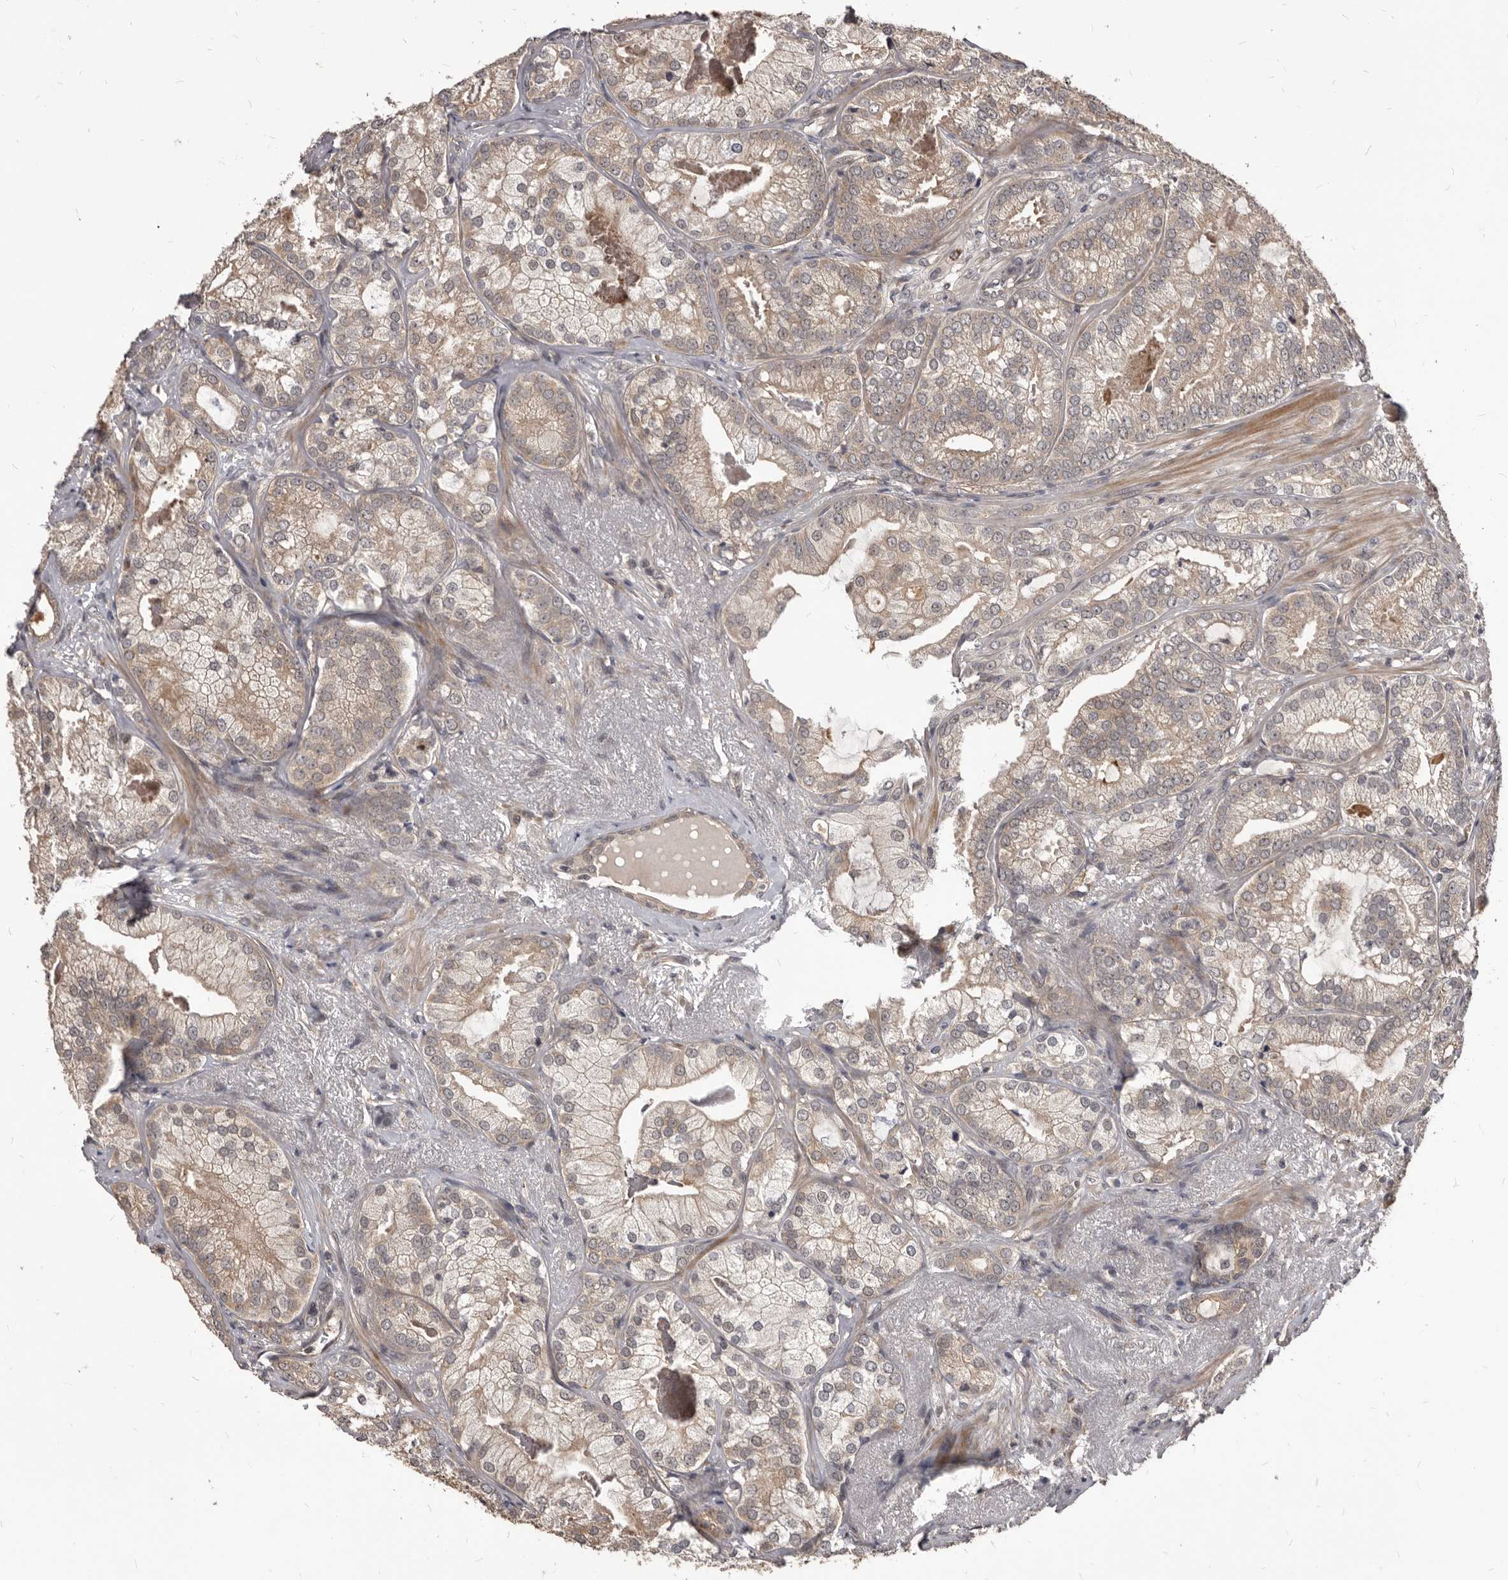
{"staining": {"intensity": "weak", "quantity": ">75%", "location": "cytoplasmic/membranous"}, "tissue": "prostate cancer", "cell_type": "Tumor cells", "image_type": "cancer", "snomed": [{"axis": "morphology", "description": "Normal morphology"}, {"axis": "morphology", "description": "Adenocarcinoma, Low grade"}, {"axis": "topography", "description": "Prostate"}], "caption": "Tumor cells exhibit weak cytoplasmic/membranous expression in about >75% of cells in low-grade adenocarcinoma (prostate). The staining is performed using DAB (3,3'-diaminobenzidine) brown chromogen to label protein expression. The nuclei are counter-stained blue using hematoxylin.", "gene": "GABPB2", "patient": {"sex": "male", "age": 72}}